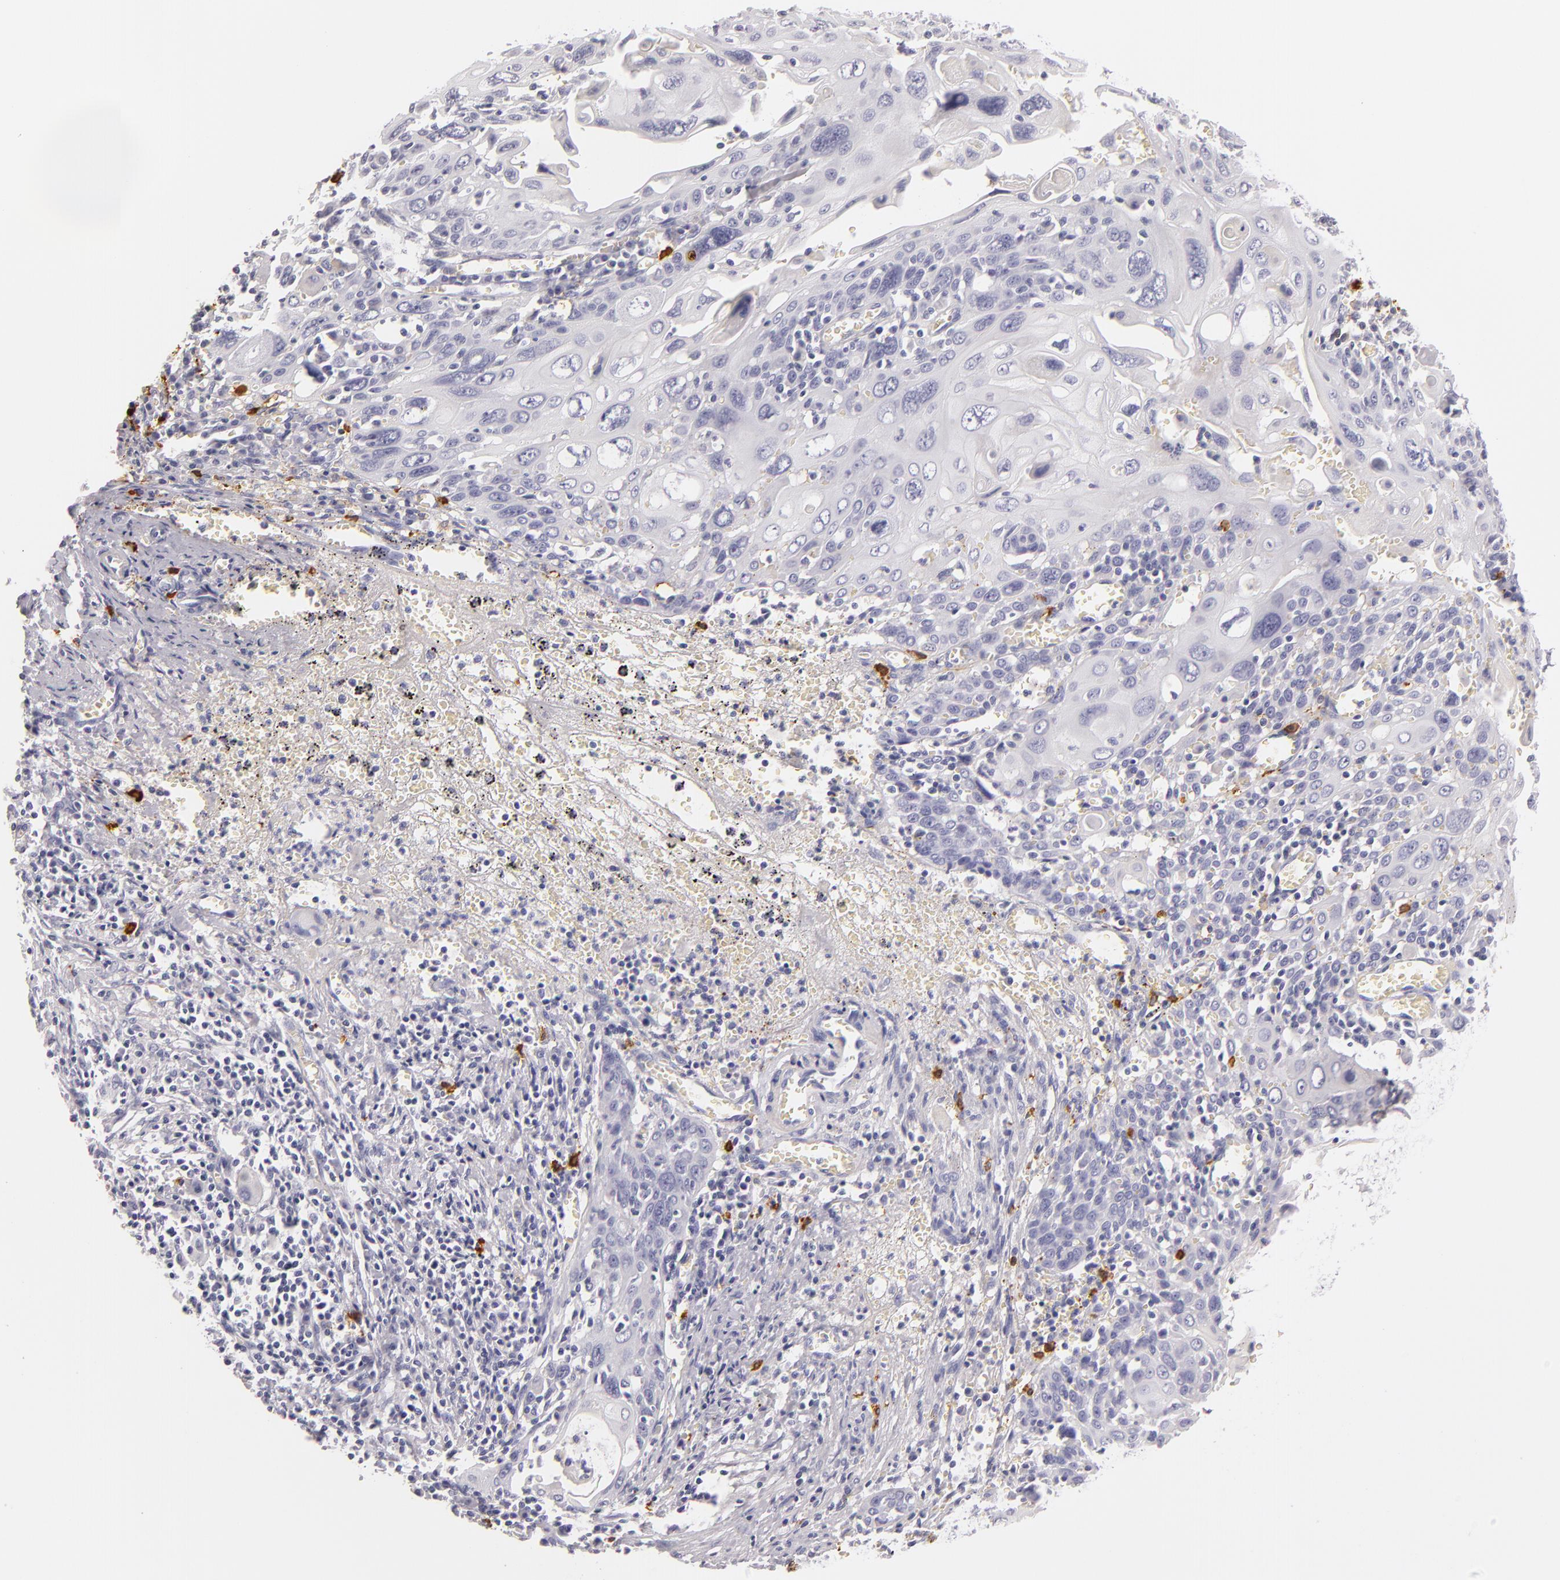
{"staining": {"intensity": "negative", "quantity": "none", "location": "none"}, "tissue": "cervical cancer", "cell_type": "Tumor cells", "image_type": "cancer", "snomed": [{"axis": "morphology", "description": "Squamous cell carcinoma, NOS"}, {"axis": "topography", "description": "Cervix"}], "caption": "DAB immunohistochemical staining of human cervical squamous cell carcinoma shows no significant positivity in tumor cells.", "gene": "TPSD1", "patient": {"sex": "female", "age": 54}}